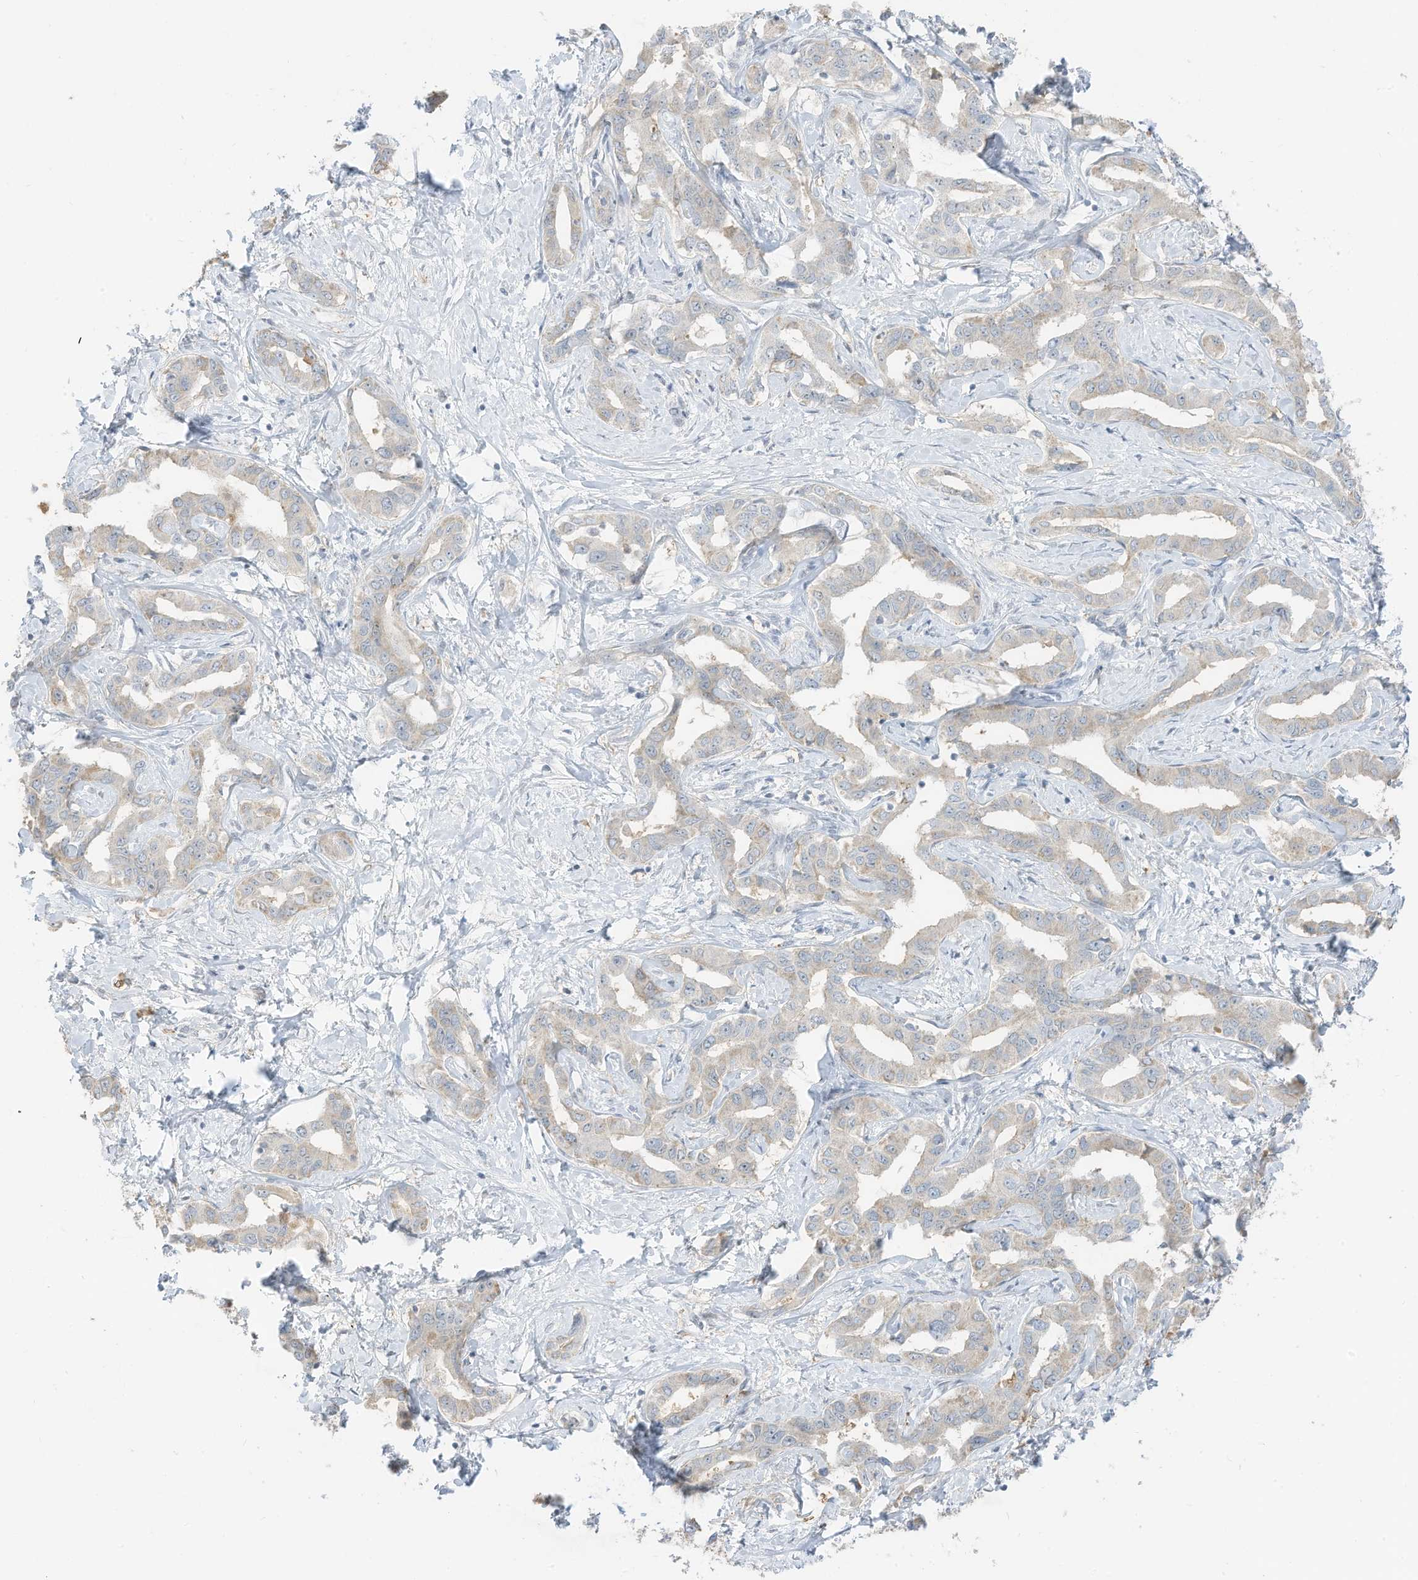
{"staining": {"intensity": "weak", "quantity": "<25%", "location": "cytoplasmic/membranous,nuclear"}, "tissue": "liver cancer", "cell_type": "Tumor cells", "image_type": "cancer", "snomed": [{"axis": "morphology", "description": "Cholangiocarcinoma"}, {"axis": "topography", "description": "Liver"}], "caption": "Immunohistochemical staining of cholangiocarcinoma (liver) displays no significant staining in tumor cells.", "gene": "ASPRV1", "patient": {"sex": "male", "age": 59}}